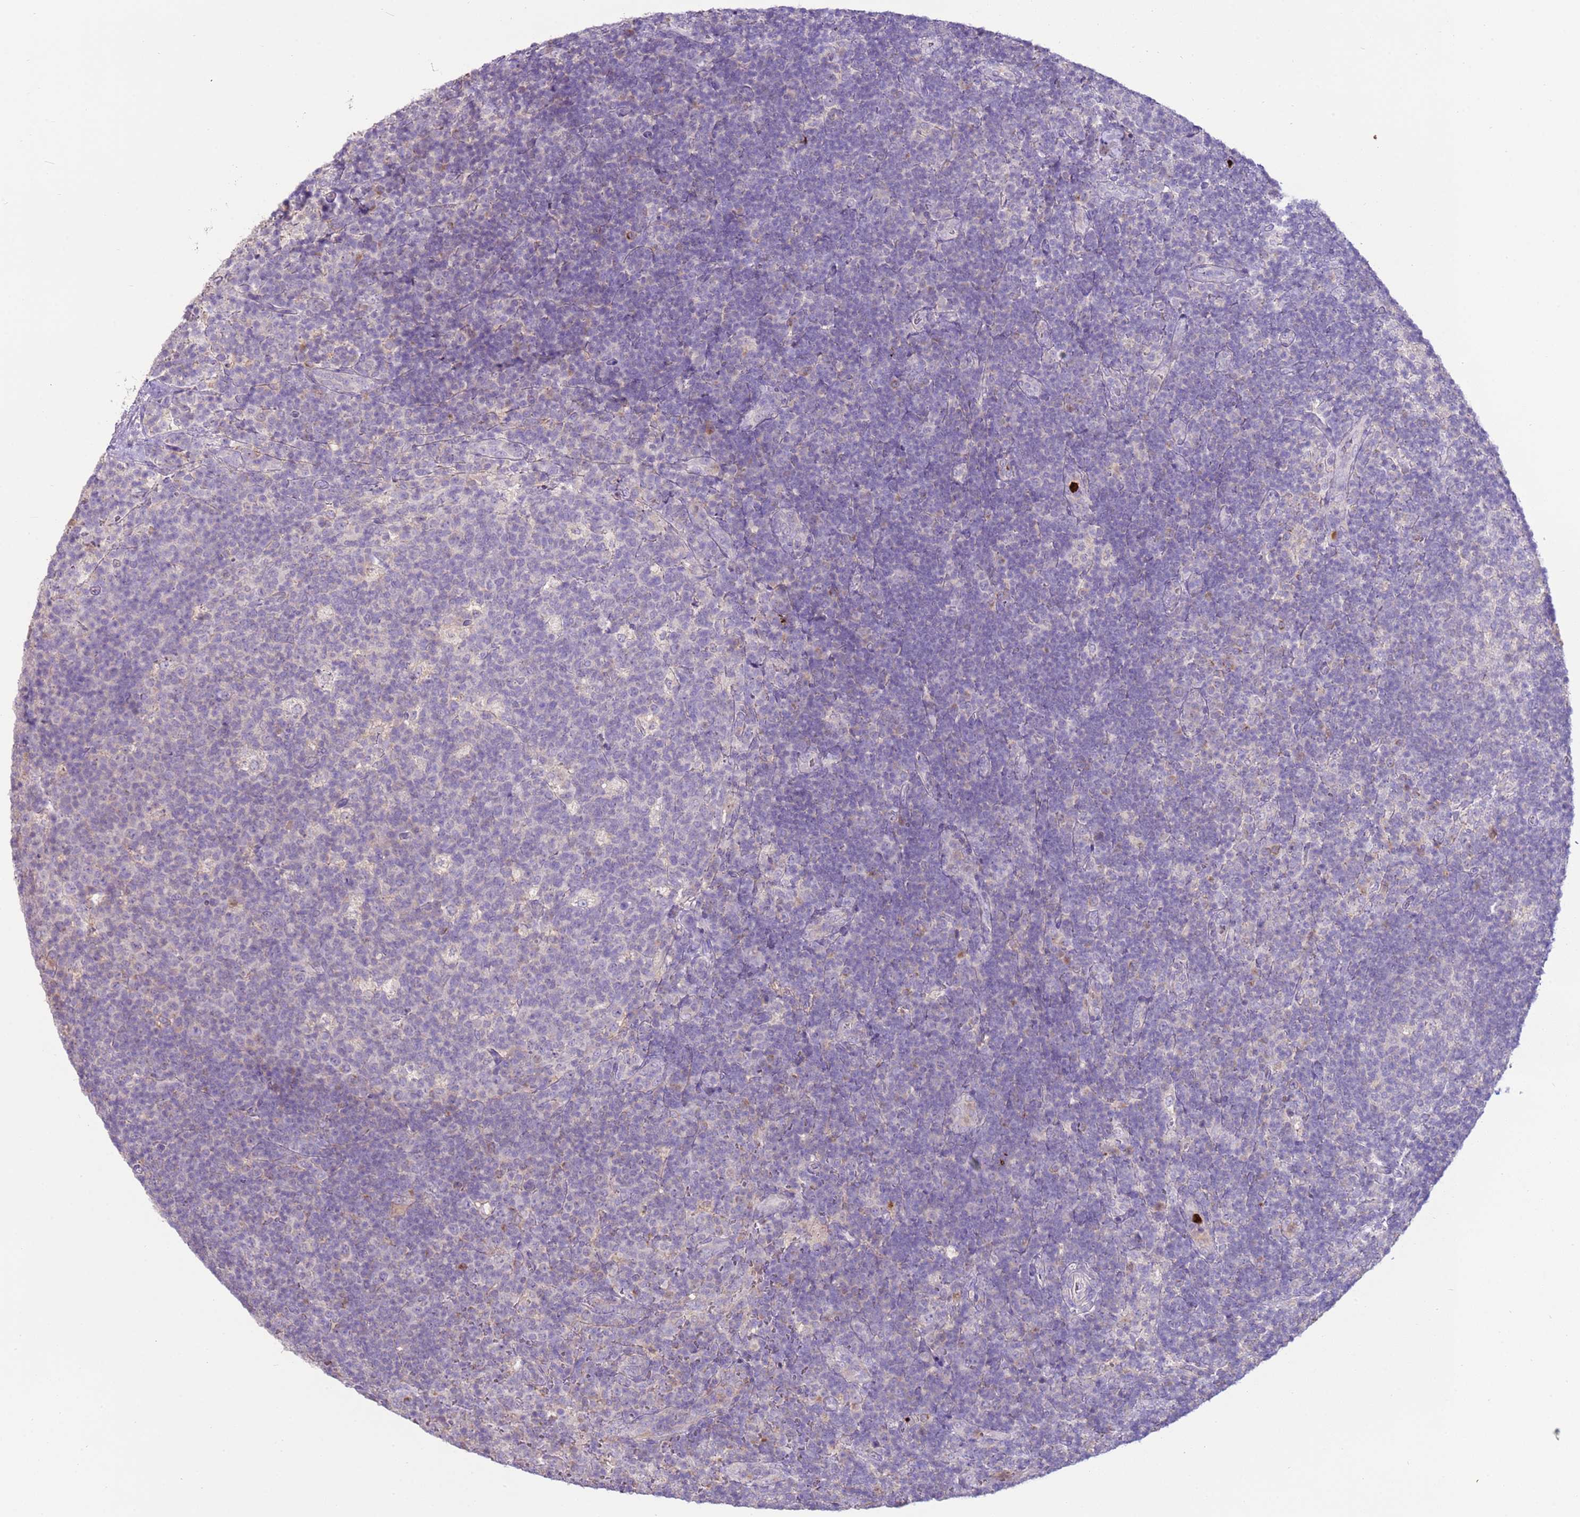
{"staining": {"intensity": "negative", "quantity": "none", "location": "none"}, "tissue": "lymph node", "cell_type": "Germinal center cells", "image_type": "normal", "snomed": [{"axis": "morphology", "description": "Normal tissue, NOS"}, {"axis": "topography", "description": "Lymph node"}], "caption": "IHC photomicrograph of normal human lymph node stained for a protein (brown), which demonstrates no expression in germinal center cells. (DAB (3,3'-diaminobenzidine) immunohistochemistry (IHC) with hematoxylin counter stain).", "gene": "IL2RG", "patient": {"sex": "female", "age": 31}}